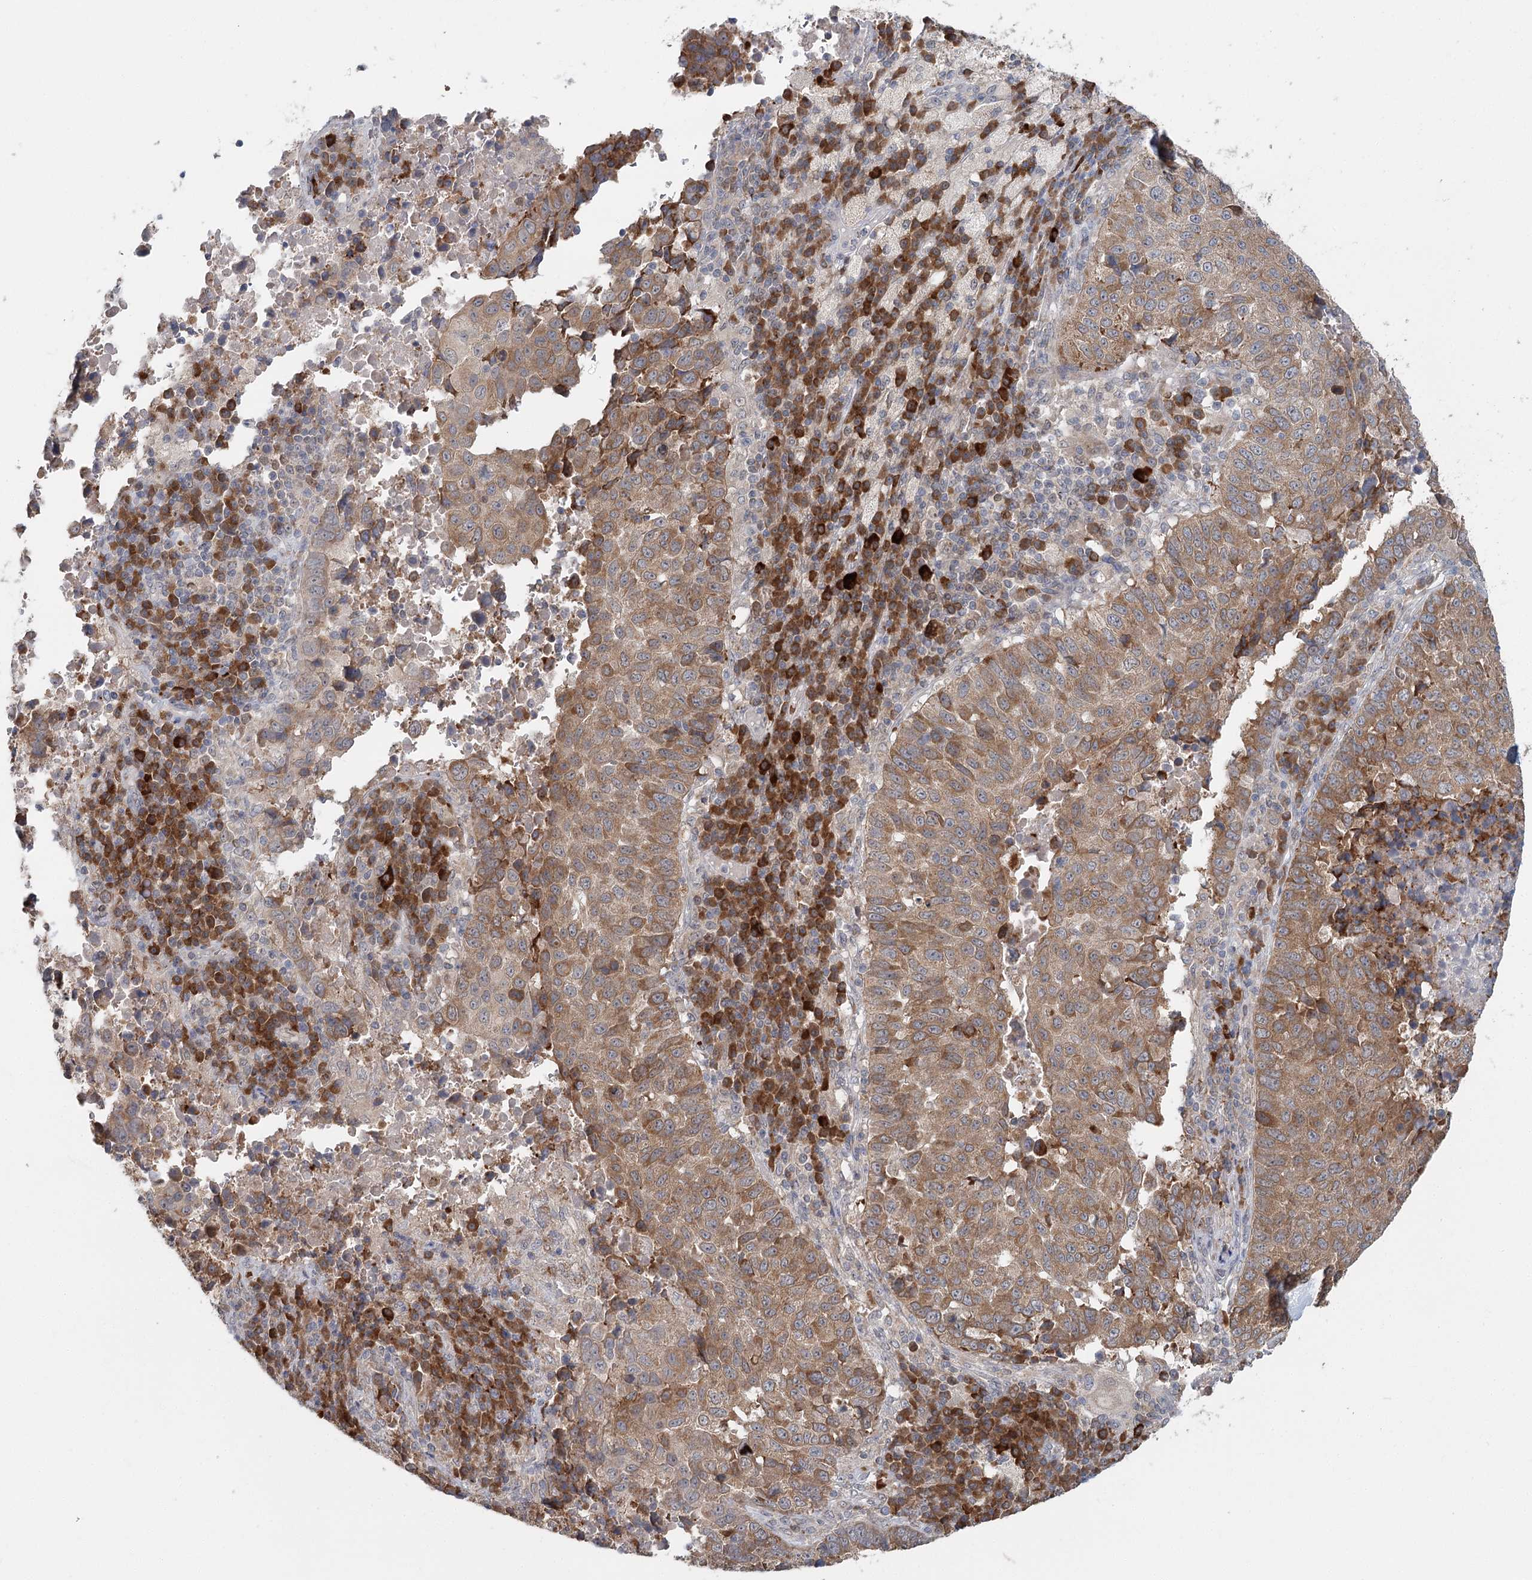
{"staining": {"intensity": "moderate", "quantity": ">75%", "location": "cytoplasmic/membranous"}, "tissue": "lung cancer", "cell_type": "Tumor cells", "image_type": "cancer", "snomed": [{"axis": "morphology", "description": "Squamous cell carcinoma, NOS"}, {"axis": "topography", "description": "Lung"}], "caption": "Lung cancer (squamous cell carcinoma) was stained to show a protein in brown. There is medium levels of moderate cytoplasmic/membranous staining in approximately >75% of tumor cells.", "gene": "ADK", "patient": {"sex": "male", "age": 73}}